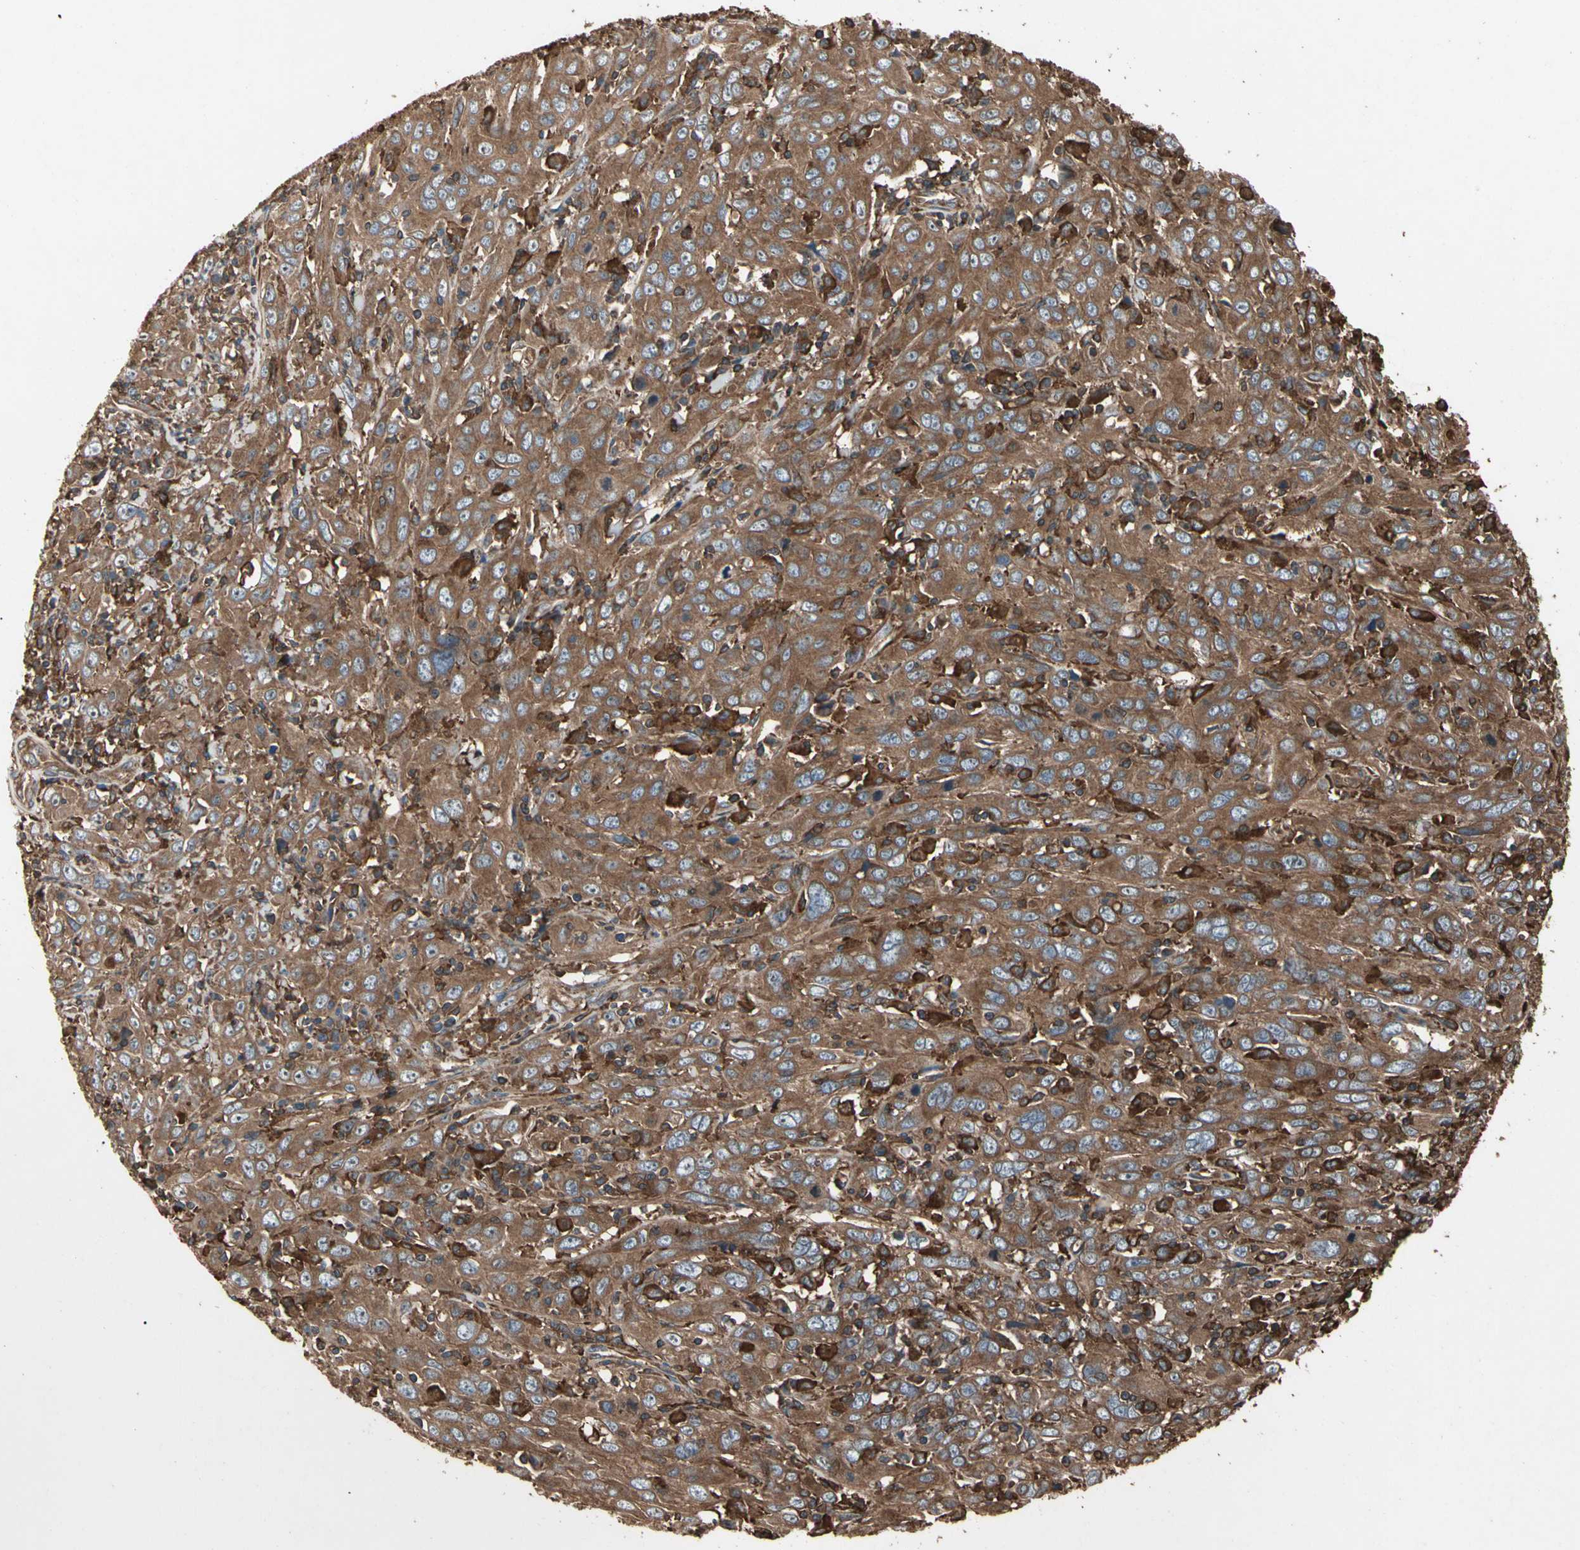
{"staining": {"intensity": "moderate", "quantity": ">75%", "location": "cytoplasmic/membranous"}, "tissue": "cervical cancer", "cell_type": "Tumor cells", "image_type": "cancer", "snomed": [{"axis": "morphology", "description": "Squamous cell carcinoma, NOS"}, {"axis": "topography", "description": "Cervix"}], "caption": "Immunohistochemistry (IHC) of human cervical squamous cell carcinoma shows medium levels of moderate cytoplasmic/membranous staining in approximately >75% of tumor cells. (Brightfield microscopy of DAB IHC at high magnification).", "gene": "AGBL2", "patient": {"sex": "female", "age": 46}}